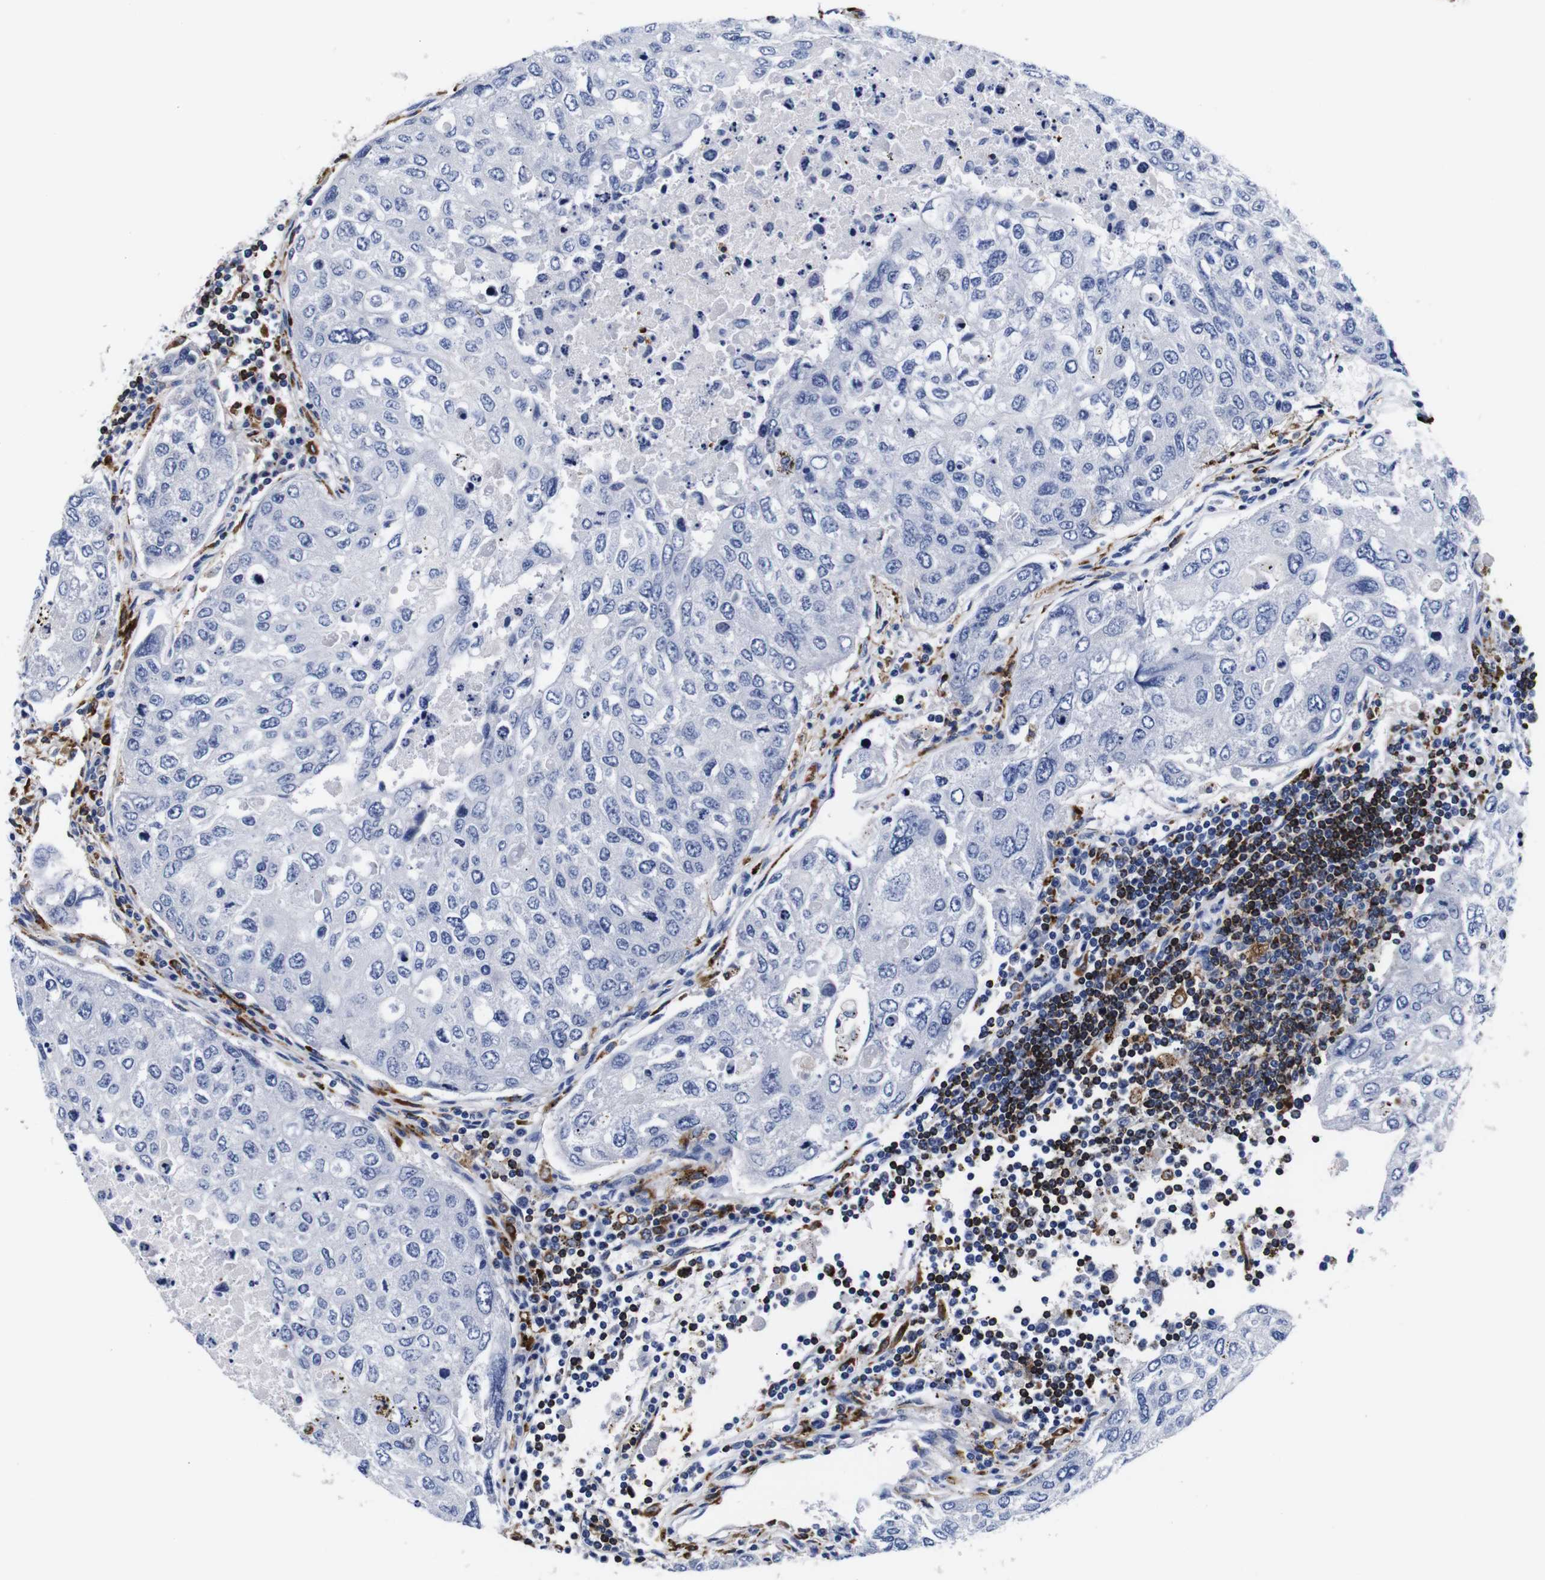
{"staining": {"intensity": "negative", "quantity": "none", "location": "none"}, "tissue": "urothelial cancer", "cell_type": "Tumor cells", "image_type": "cancer", "snomed": [{"axis": "morphology", "description": "Urothelial carcinoma, High grade"}, {"axis": "topography", "description": "Lymph node"}, {"axis": "topography", "description": "Urinary bladder"}], "caption": "There is no significant staining in tumor cells of high-grade urothelial carcinoma. (IHC, brightfield microscopy, high magnification).", "gene": "HLA-DMB", "patient": {"sex": "male", "age": 51}}